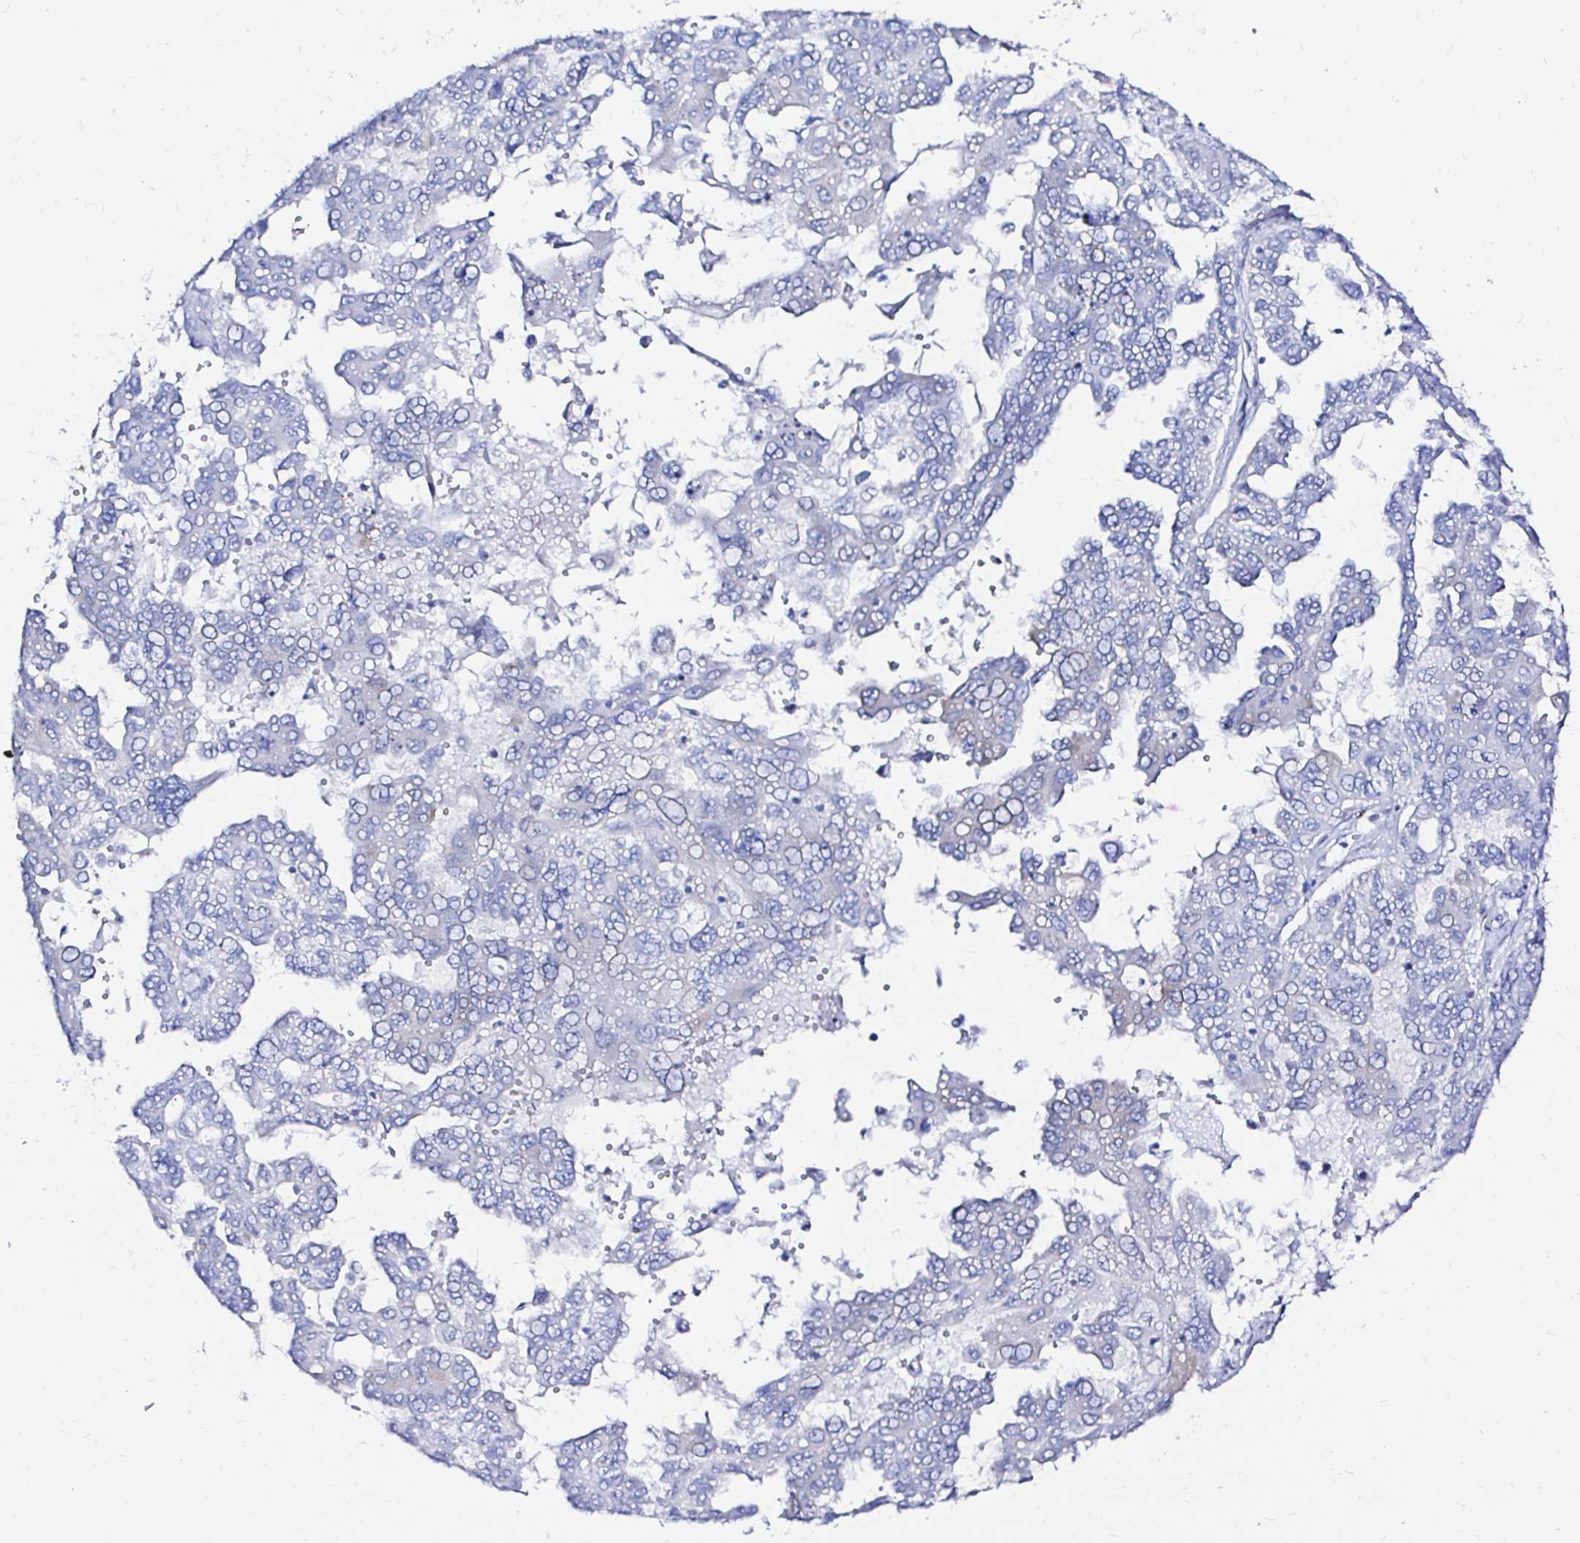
{"staining": {"intensity": "weak", "quantity": "<25%", "location": "cytoplasmic/membranous"}, "tissue": "ovarian cancer", "cell_type": "Tumor cells", "image_type": "cancer", "snomed": [{"axis": "morphology", "description": "Cystadenocarcinoma, serous, NOS"}, {"axis": "topography", "description": "Ovary"}], "caption": "This is an IHC micrograph of ovarian cancer (serous cystadenocarcinoma). There is no staining in tumor cells.", "gene": "ZNF432", "patient": {"sex": "female", "age": 53}}